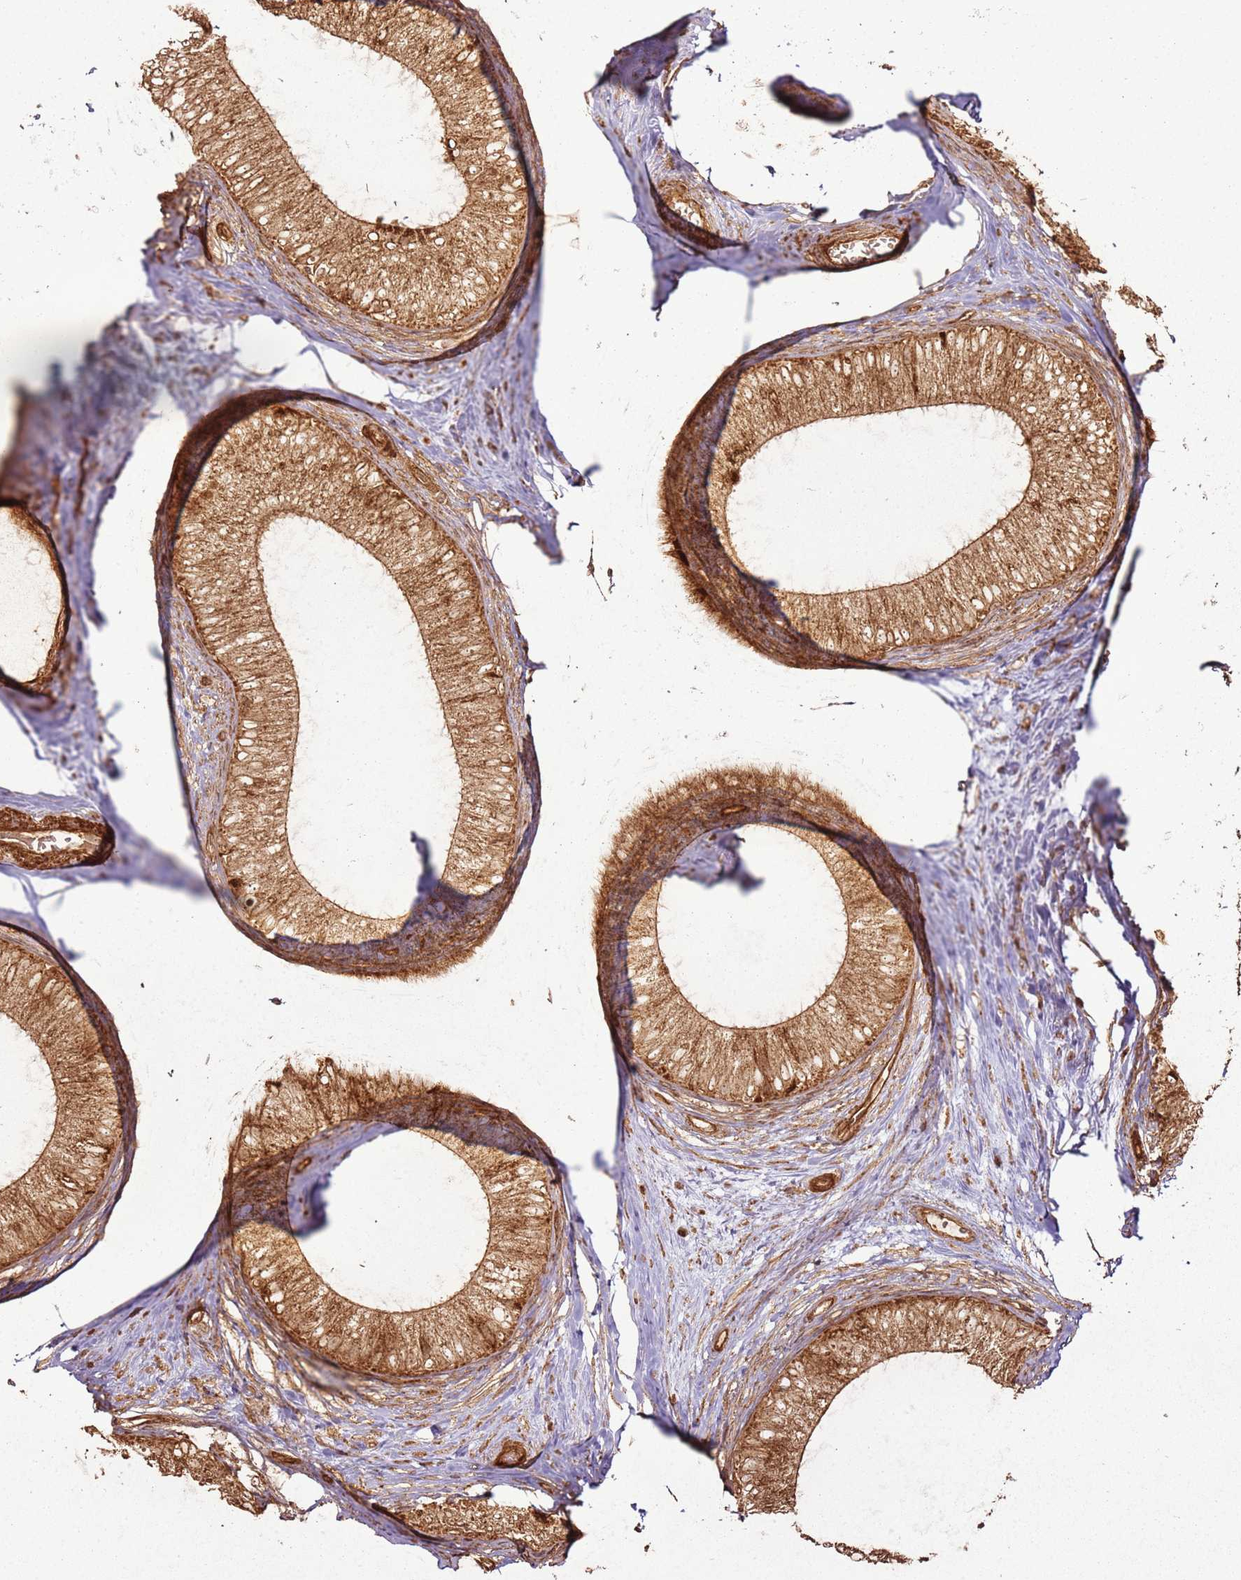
{"staining": {"intensity": "moderate", "quantity": ">75%", "location": "cytoplasmic/membranous"}, "tissue": "epididymis", "cell_type": "Glandular cells", "image_type": "normal", "snomed": [{"axis": "morphology", "description": "Normal tissue, NOS"}, {"axis": "topography", "description": "Epididymis"}], "caption": "Human epididymis stained for a protein (brown) exhibits moderate cytoplasmic/membranous positive expression in about >75% of glandular cells.", "gene": "MRPS6", "patient": {"sex": "male", "age": 34}}